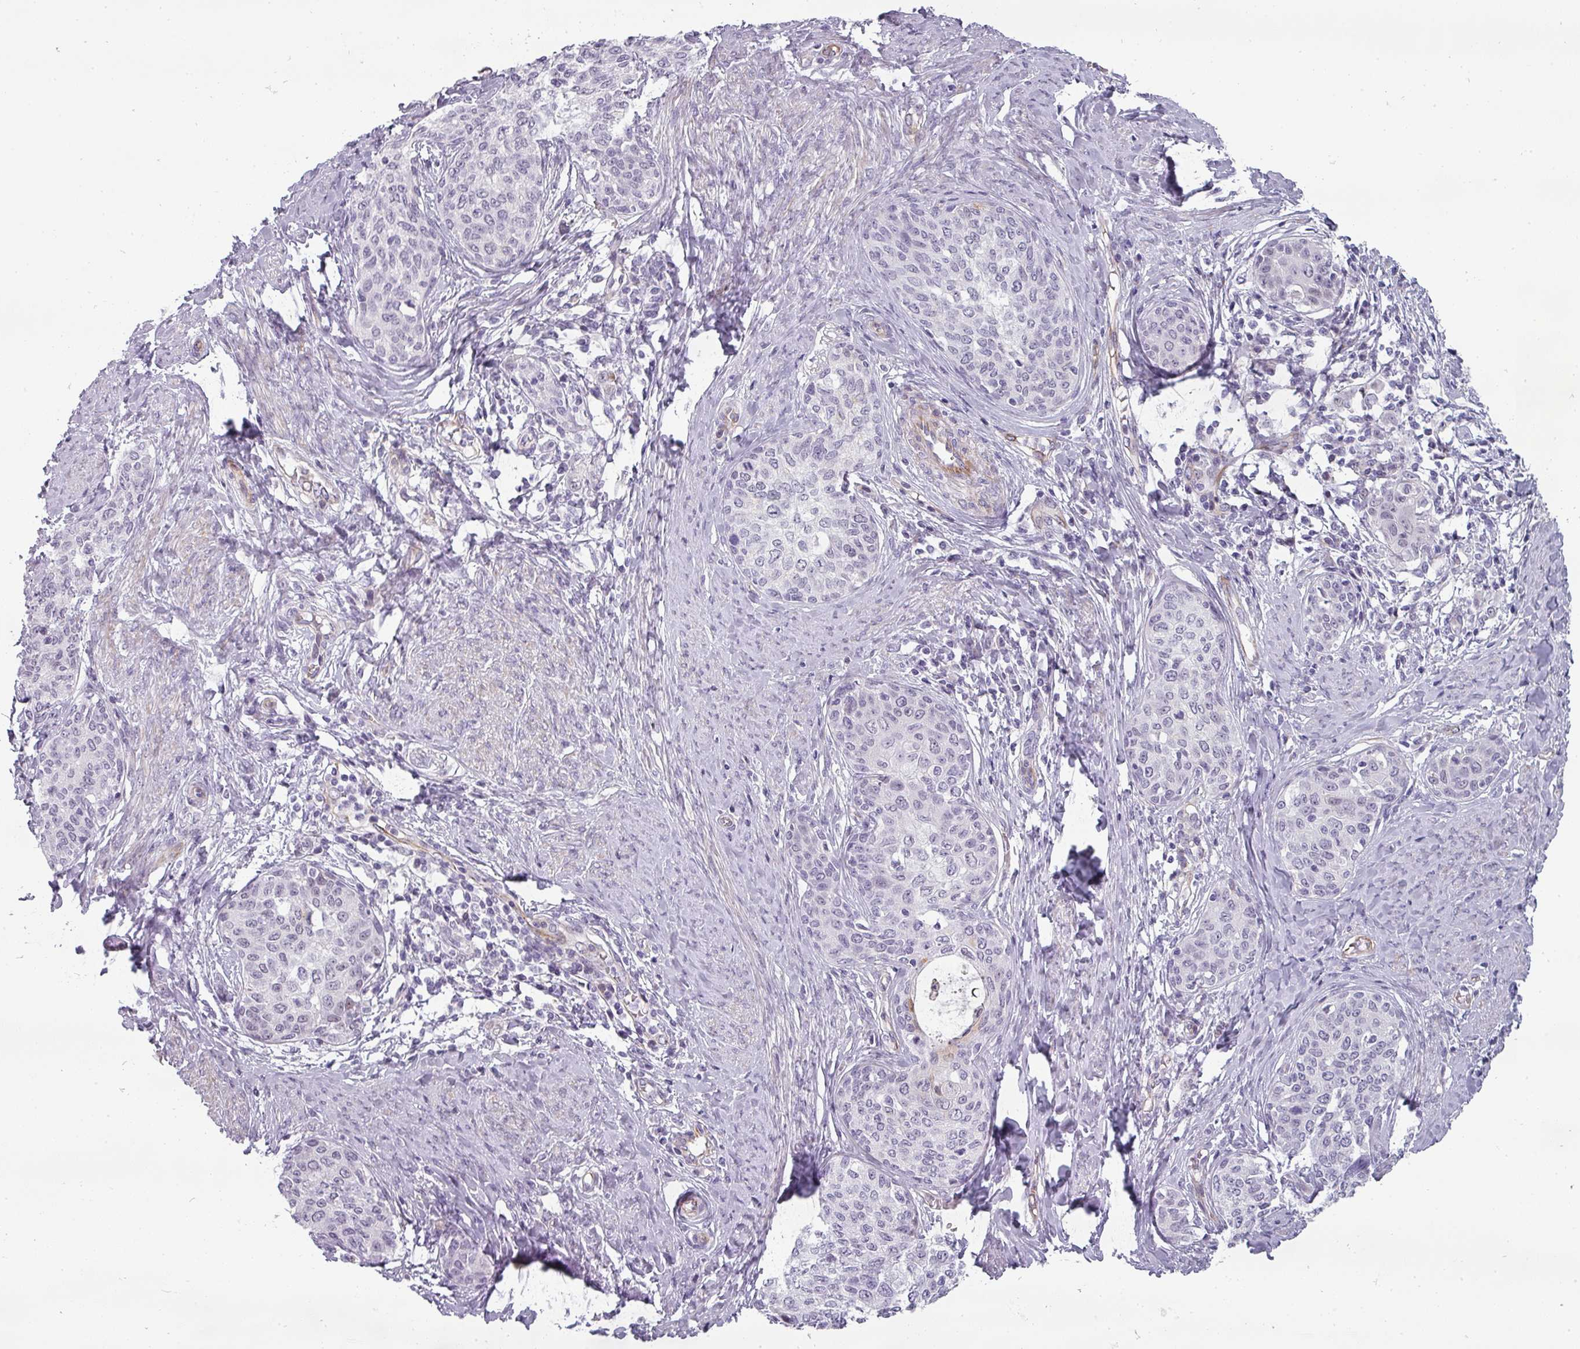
{"staining": {"intensity": "negative", "quantity": "none", "location": "none"}, "tissue": "cervical cancer", "cell_type": "Tumor cells", "image_type": "cancer", "snomed": [{"axis": "morphology", "description": "Squamous cell carcinoma, NOS"}, {"axis": "morphology", "description": "Adenocarcinoma, NOS"}, {"axis": "topography", "description": "Cervix"}], "caption": "Micrograph shows no protein staining in tumor cells of squamous cell carcinoma (cervical) tissue.", "gene": "CHRDL1", "patient": {"sex": "female", "age": 52}}